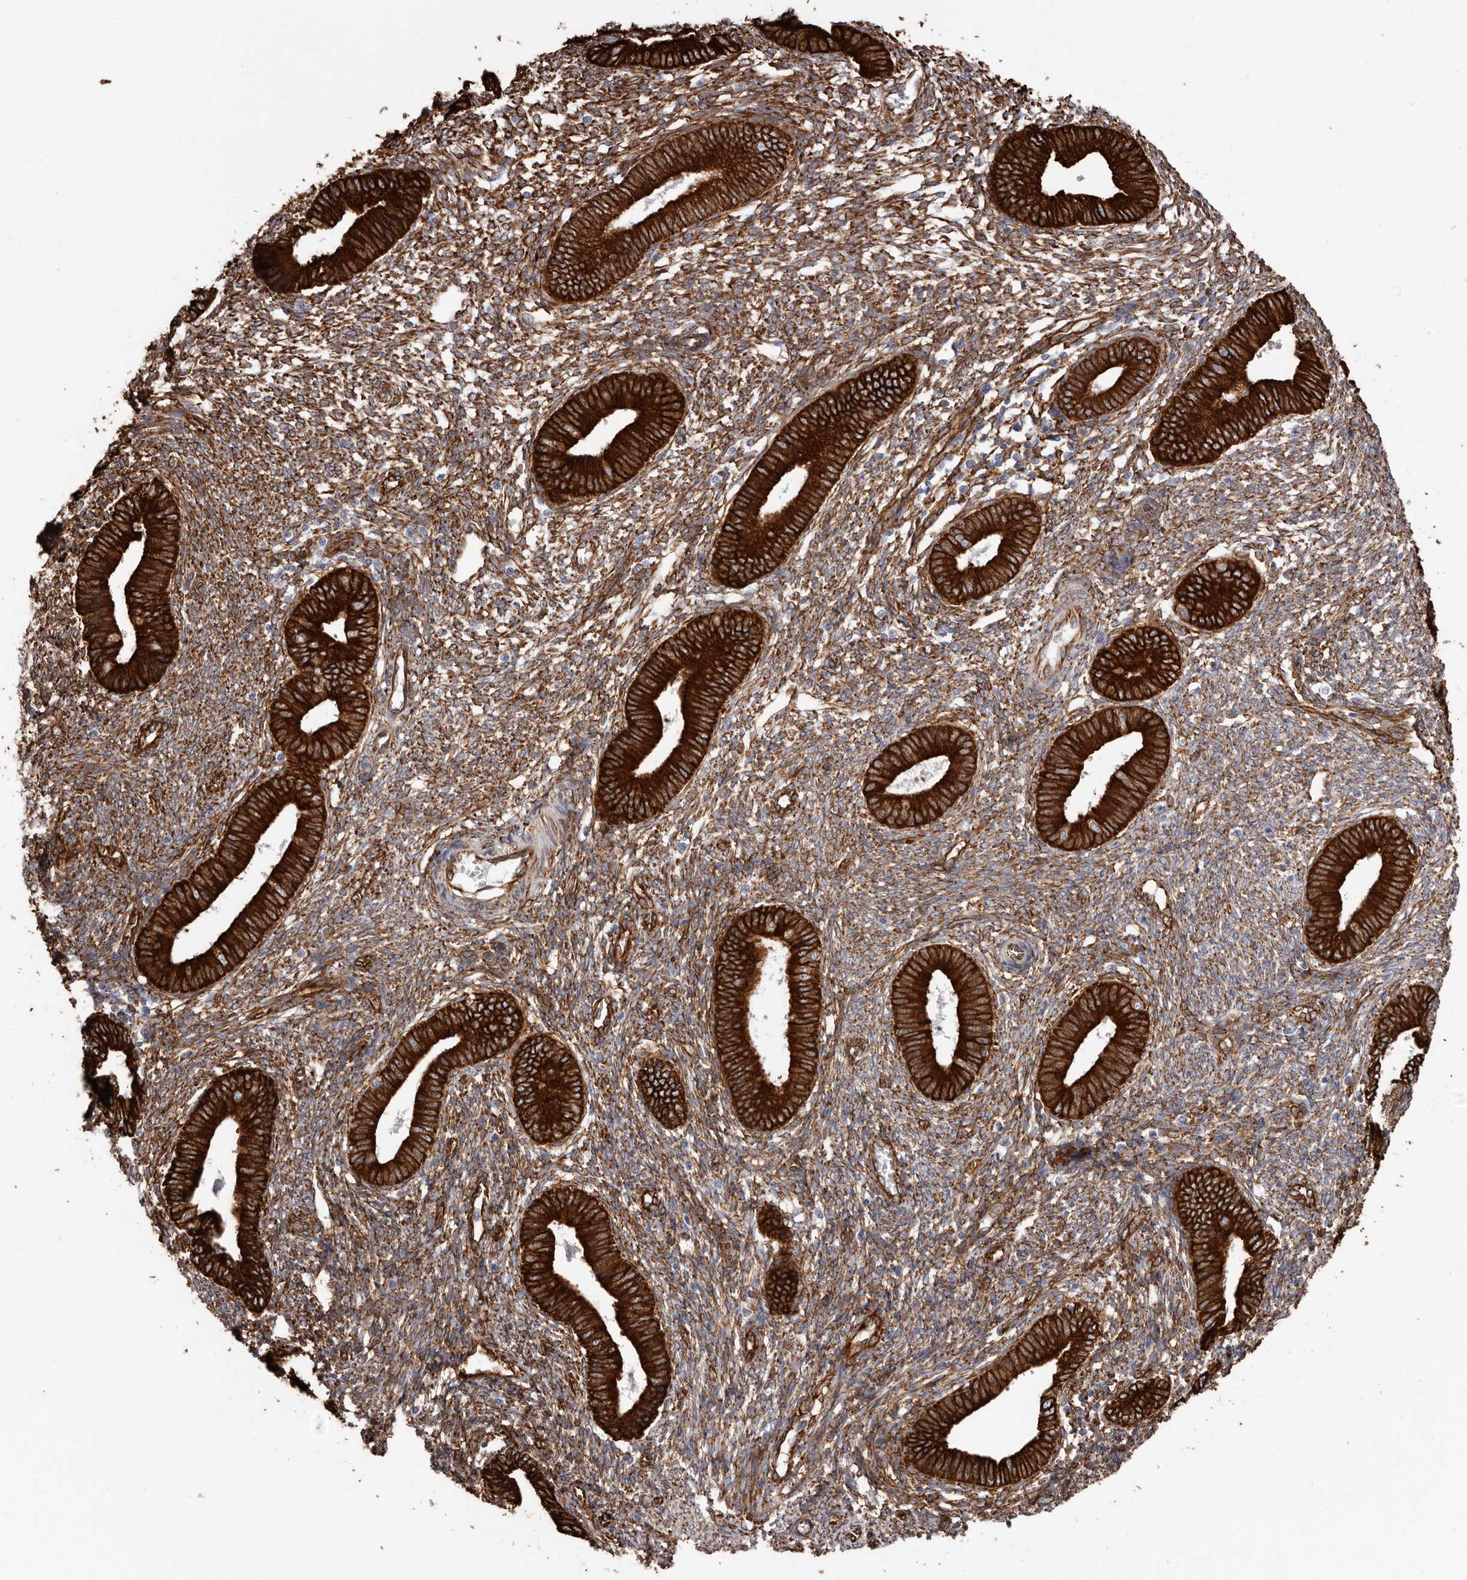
{"staining": {"intensity": "moderate", "quantity": ">75%", "location": "cytoplasmic/membranous"}, "tissue": "endometrium", "cell_type": "Cells in endometrial stroma", "image_type": "normal", "snomed": [{"axis": "morphology", "description": "Normal tissue, NOS"}, {"axis": "topography", "description": "Endometrium"}], "caption": "Immunohistochemical staining of normal human endometrium reveals moderate cytoplasmic/membranous protein positivity in approximately >75% of cells in endometrial stroma.", "gene": "SEMA3E", "patient": {"sex": "female", "age": 46}}